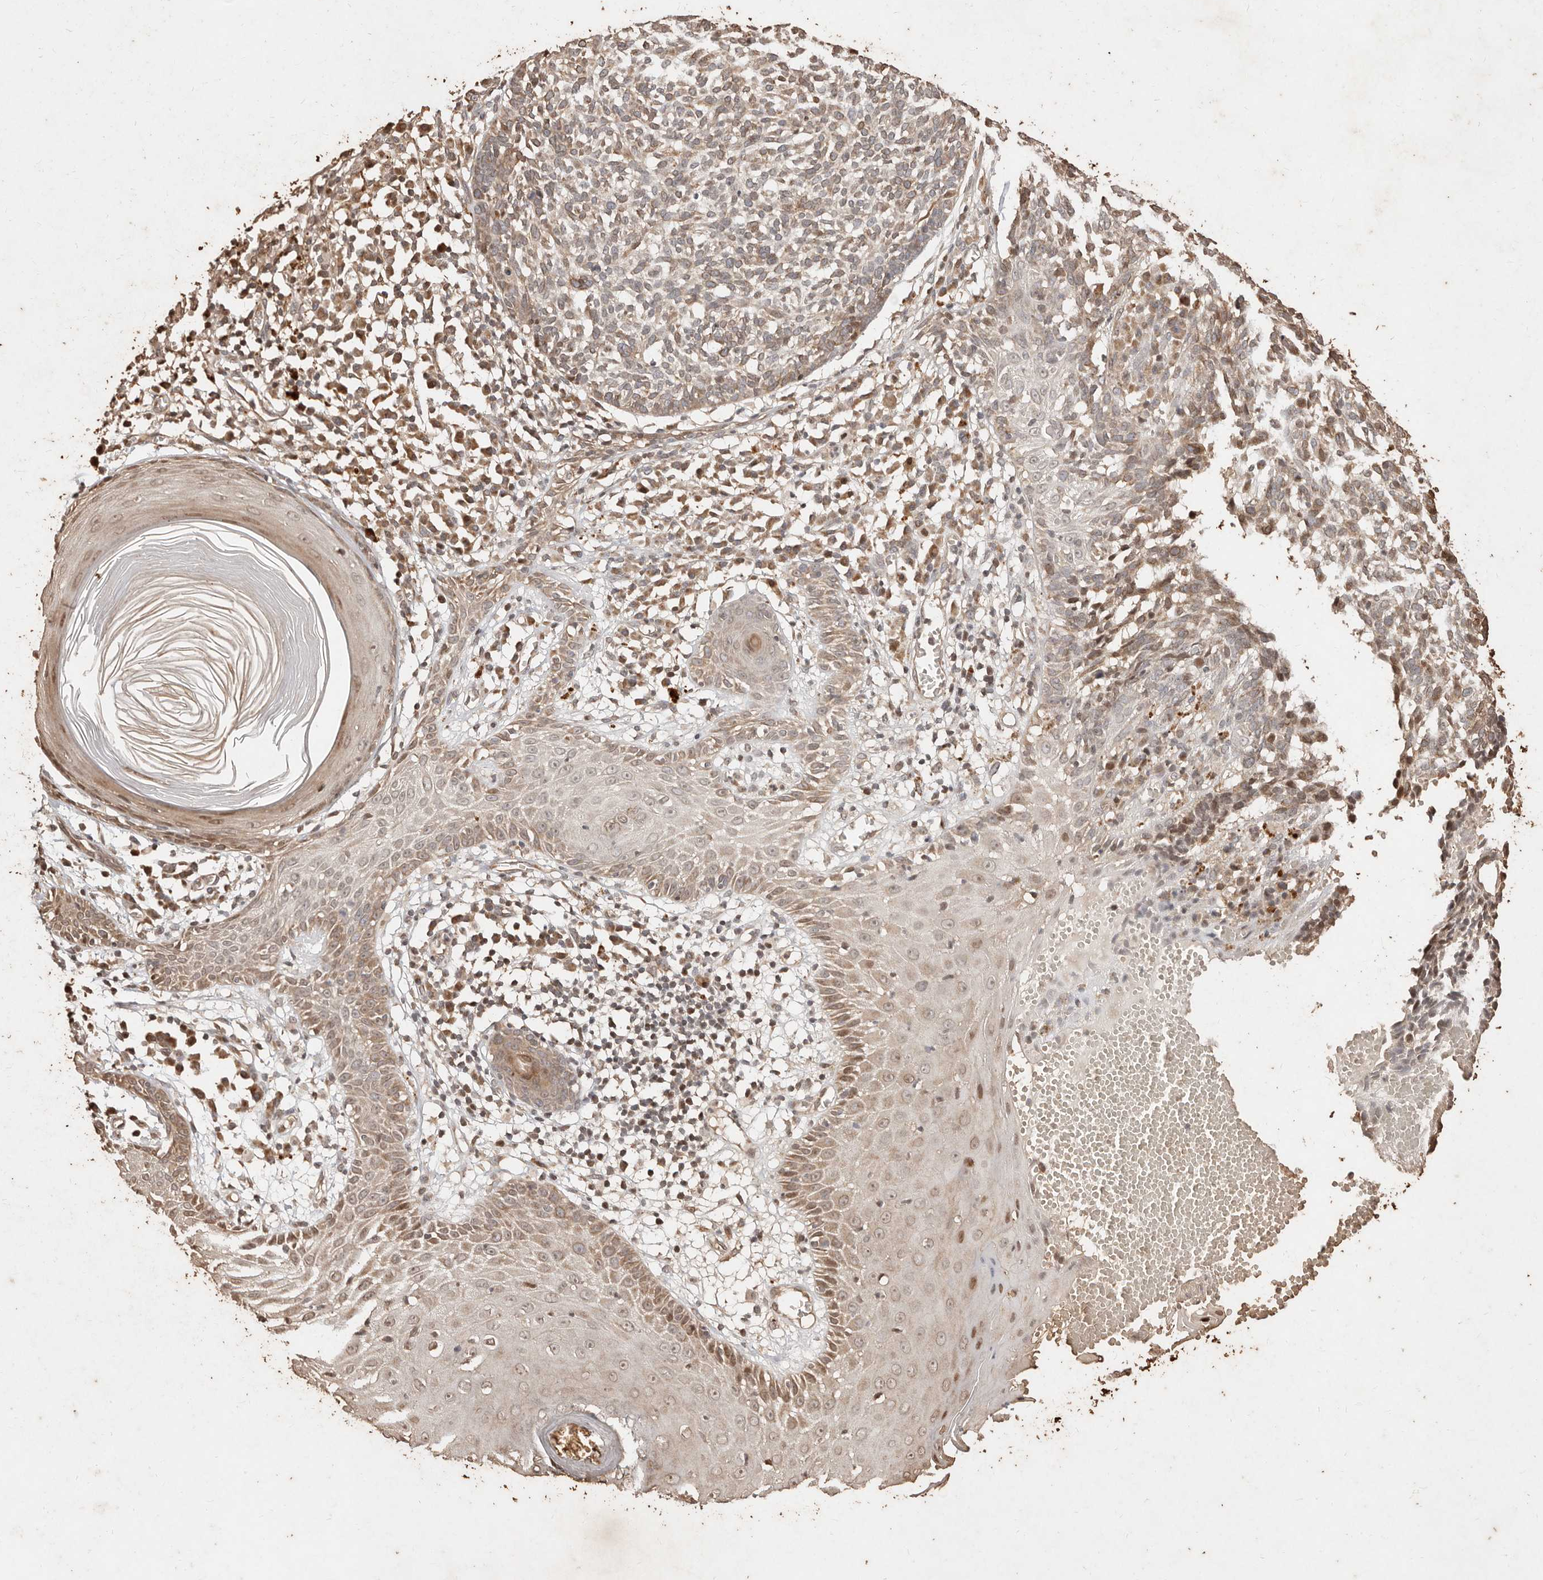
{"staining": {"intensity": "weak", "quantity": ">75%", "location": "cytoplasmic/membranous"}, "tissue": "skin cancer", "cell_type": "Tumor cells", "image_type": "cancer", "snomed": [{"axis": "morphology", "description": "Basal cell carcinoma"}, {"axis": "topography", "description": "Skin"}], "caption": "This histopathology image reveals basal cell carcinoma (skin) stained with immunohistochemistry (IHC) to label a protein in brown. The cytoplasmic/membranous of tumor cells show weak positivity for the protein. Nuclei are counter-stained blue.", "gene": "KIF9", "patient": {"sex": "male", "age": 85}}